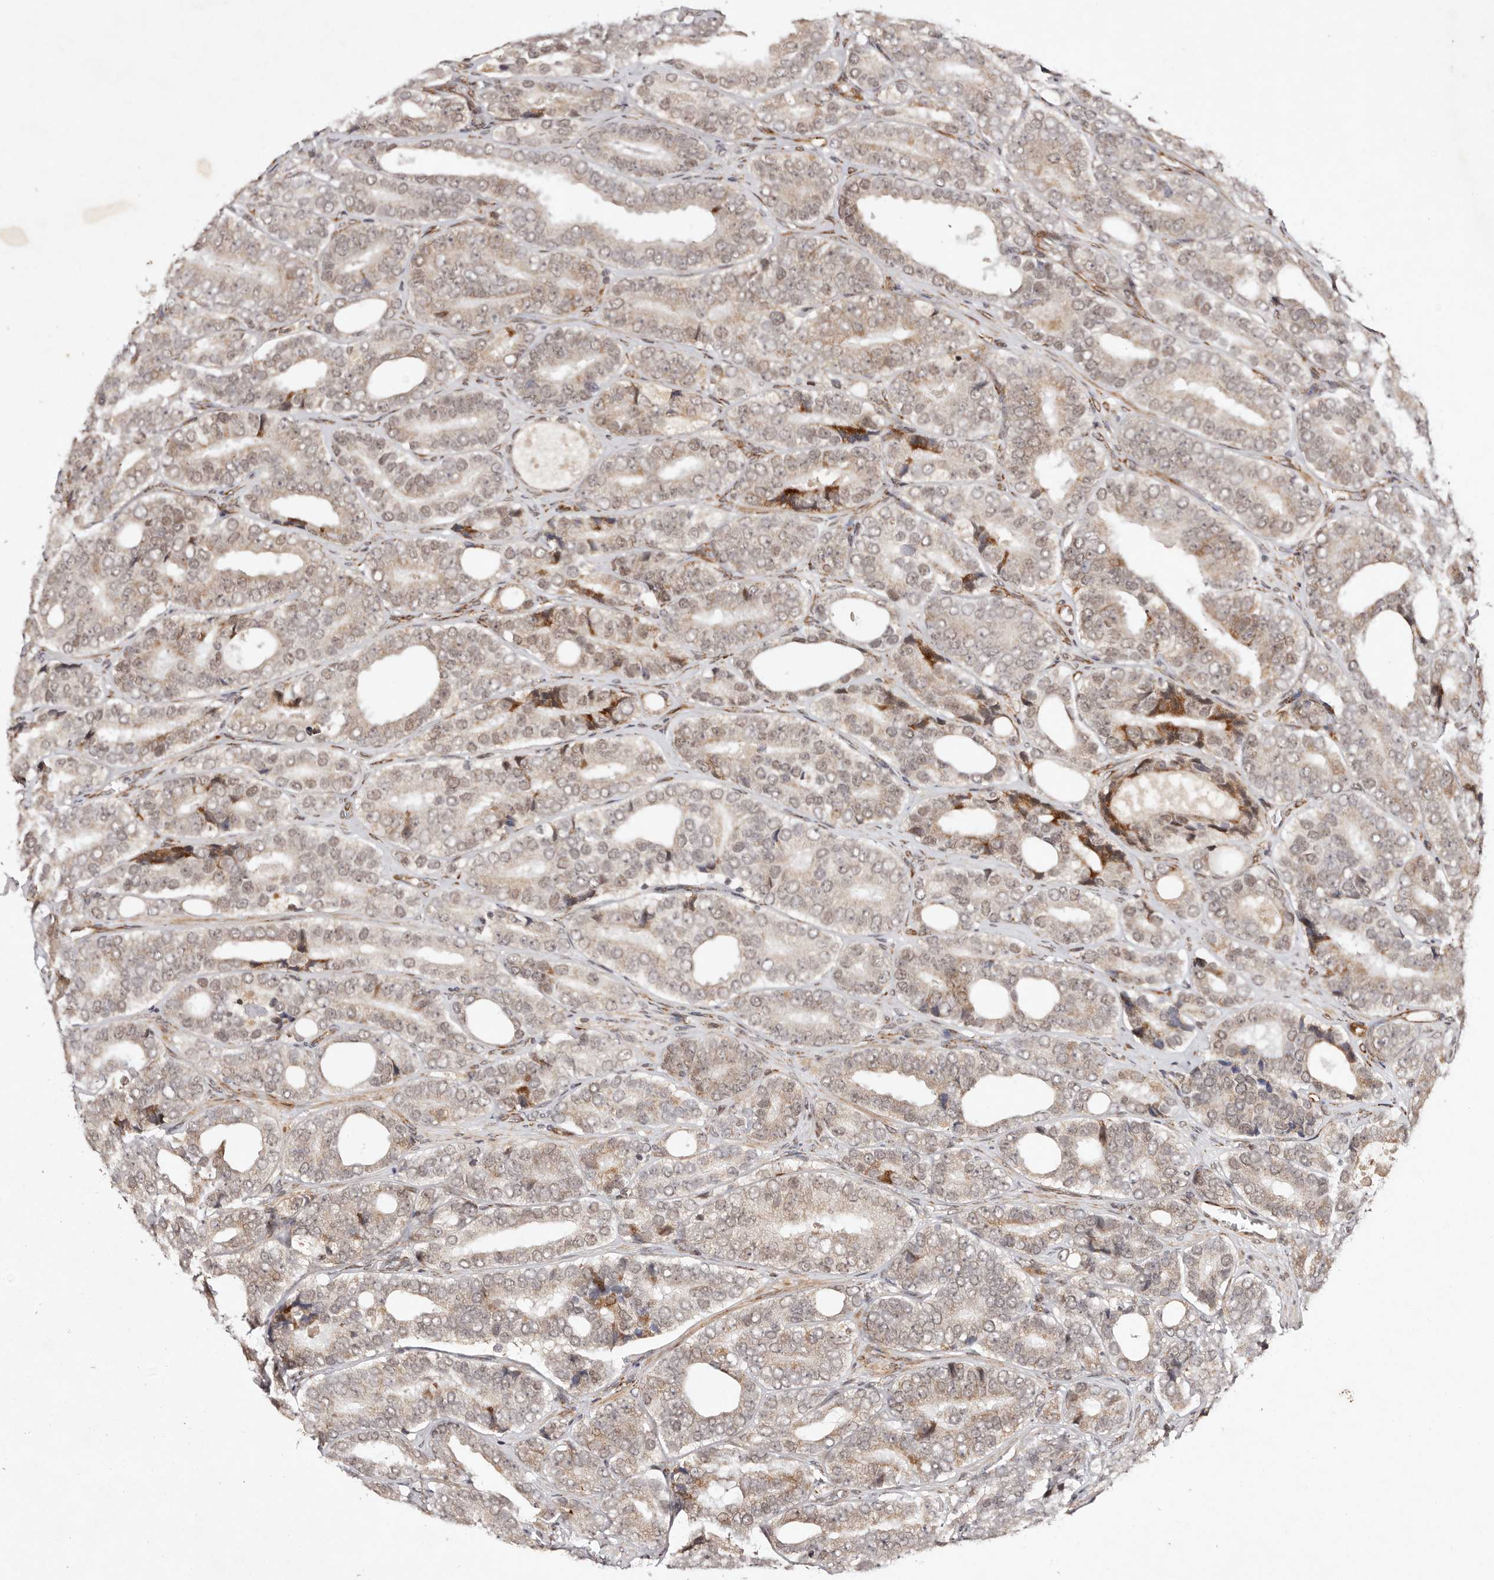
{"staining": {"intensity": "weak", "quantity": ">75%", "location": "cytoplasmic/membranous,nuclear"}, "tissue": "prostate cancer", "cell_type": "Tumor cells", "image_type": "cancer", "snomed": [{"axis": "morphology", "description": "Adenocarcinoma, High grade"}, {"axis": "topography", "description": "Prostate"}], "caption": "Immunohistochemical staining of human prostate cancer displays weak cytoplasmic/membranous and nuclear protein positivity in approximately >75% of tumor cells. (Stains: DAB (3,3'-diaminobenzidine) in brown, nuclei in blue, Microscopy: brightfield microscopy at high magnification).", "gene": "BCL2L15", "patient": {"sex": "male", "age": 56}}